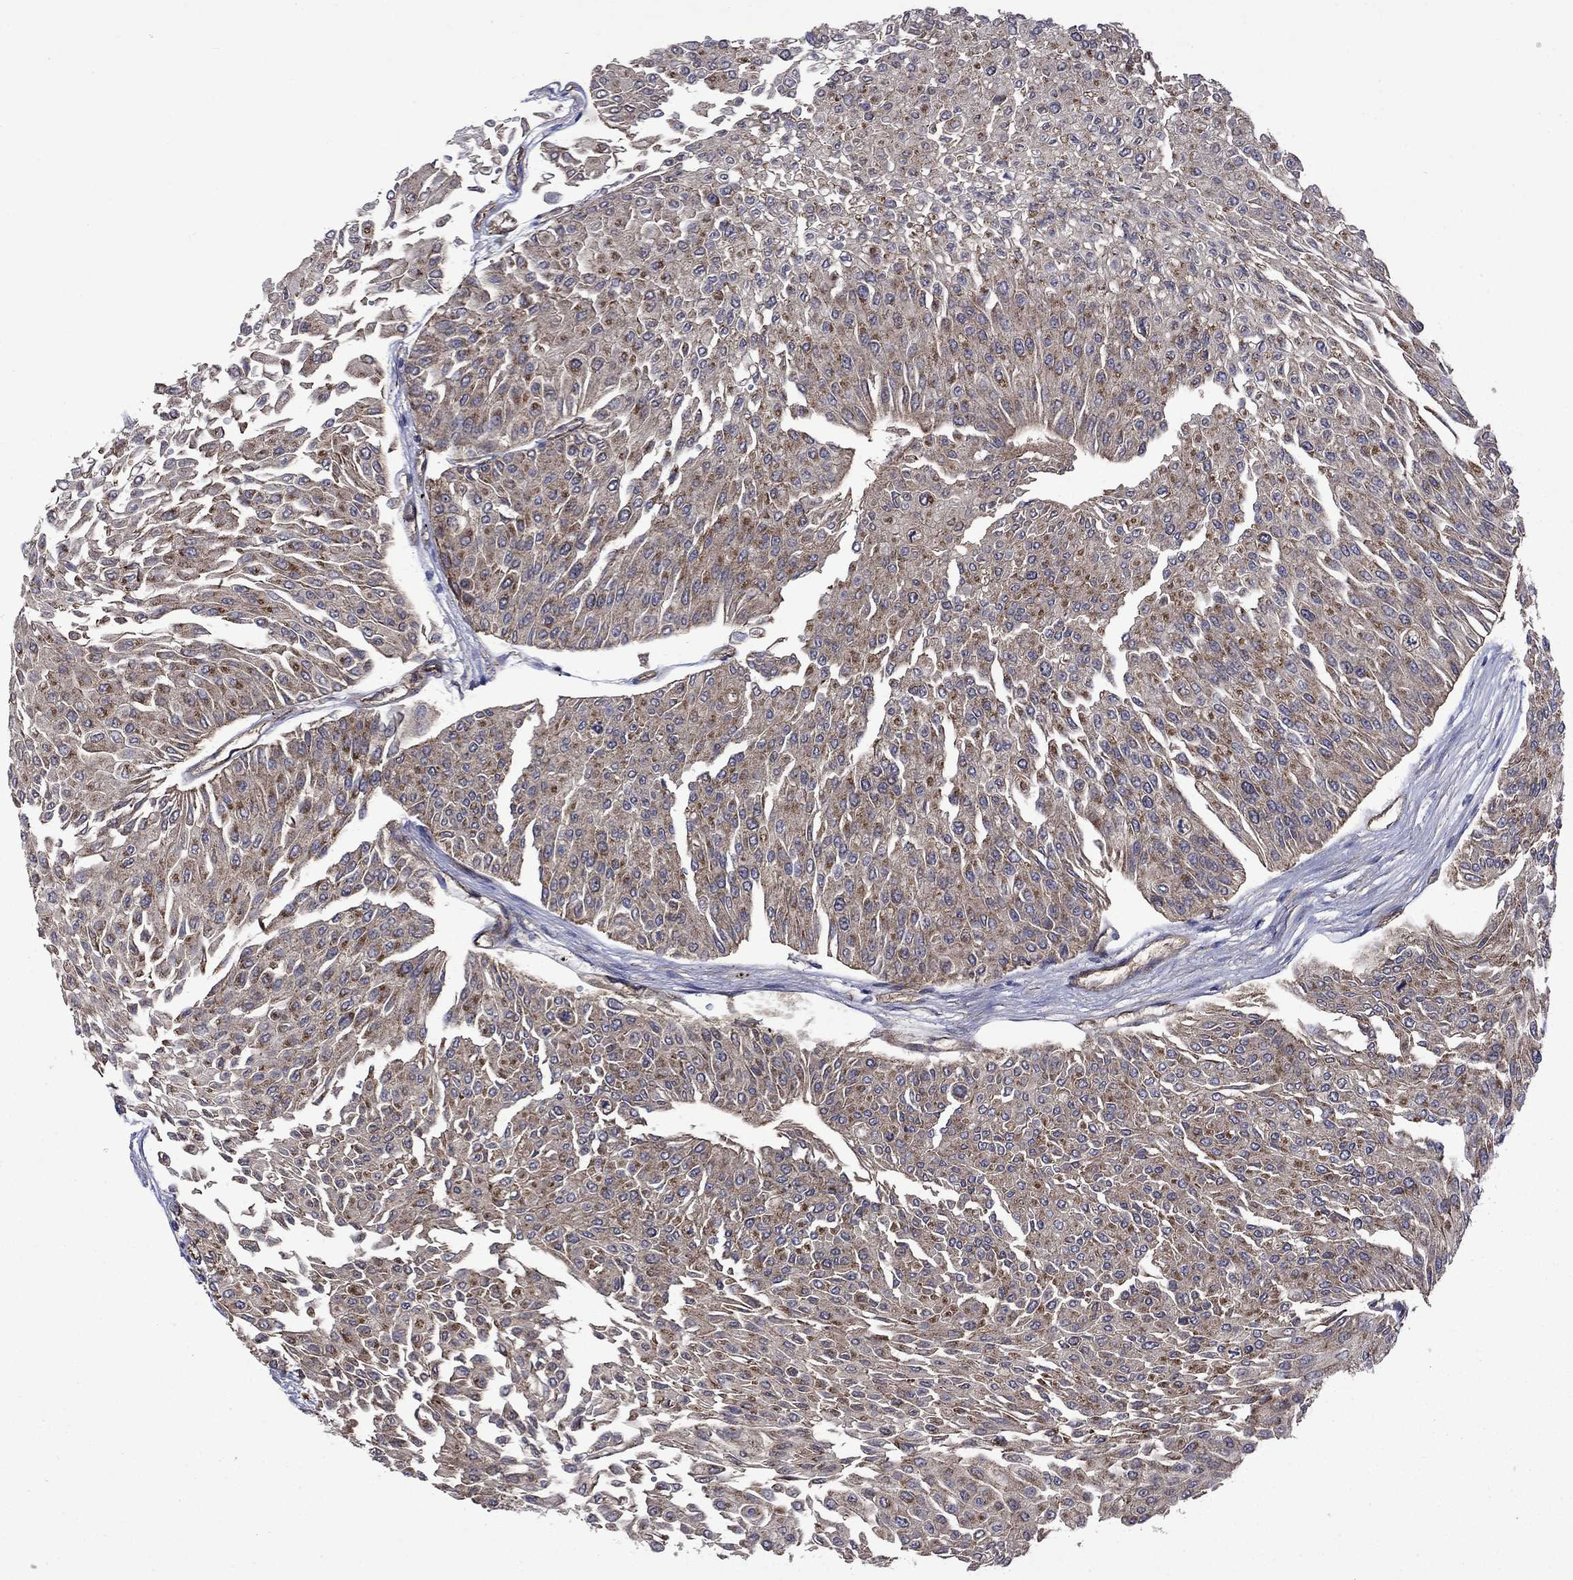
{"staining": {"intensity": "moderate", "quantity": "<25%", "location": "cytoplasmic/membranous"}, "tissue": "urothelial cancer", "cell_type": "Tumor cells", "image_type": "cancer", "snomed": [{"axis": "morphology", "description": "Urothelial carcinoma, Low grade"}, {"axis": "topography", "description": "Urinary bladder"}], "caption": "Low-grade urothelial carcinoma stained with DAB immunohistochemistry exhibits low levels of moderate cytoplasmic/membranous expression in about <25% of tumor cells.", "gene": "KIF22", "patient": {"sex": "male", "age": 67}}